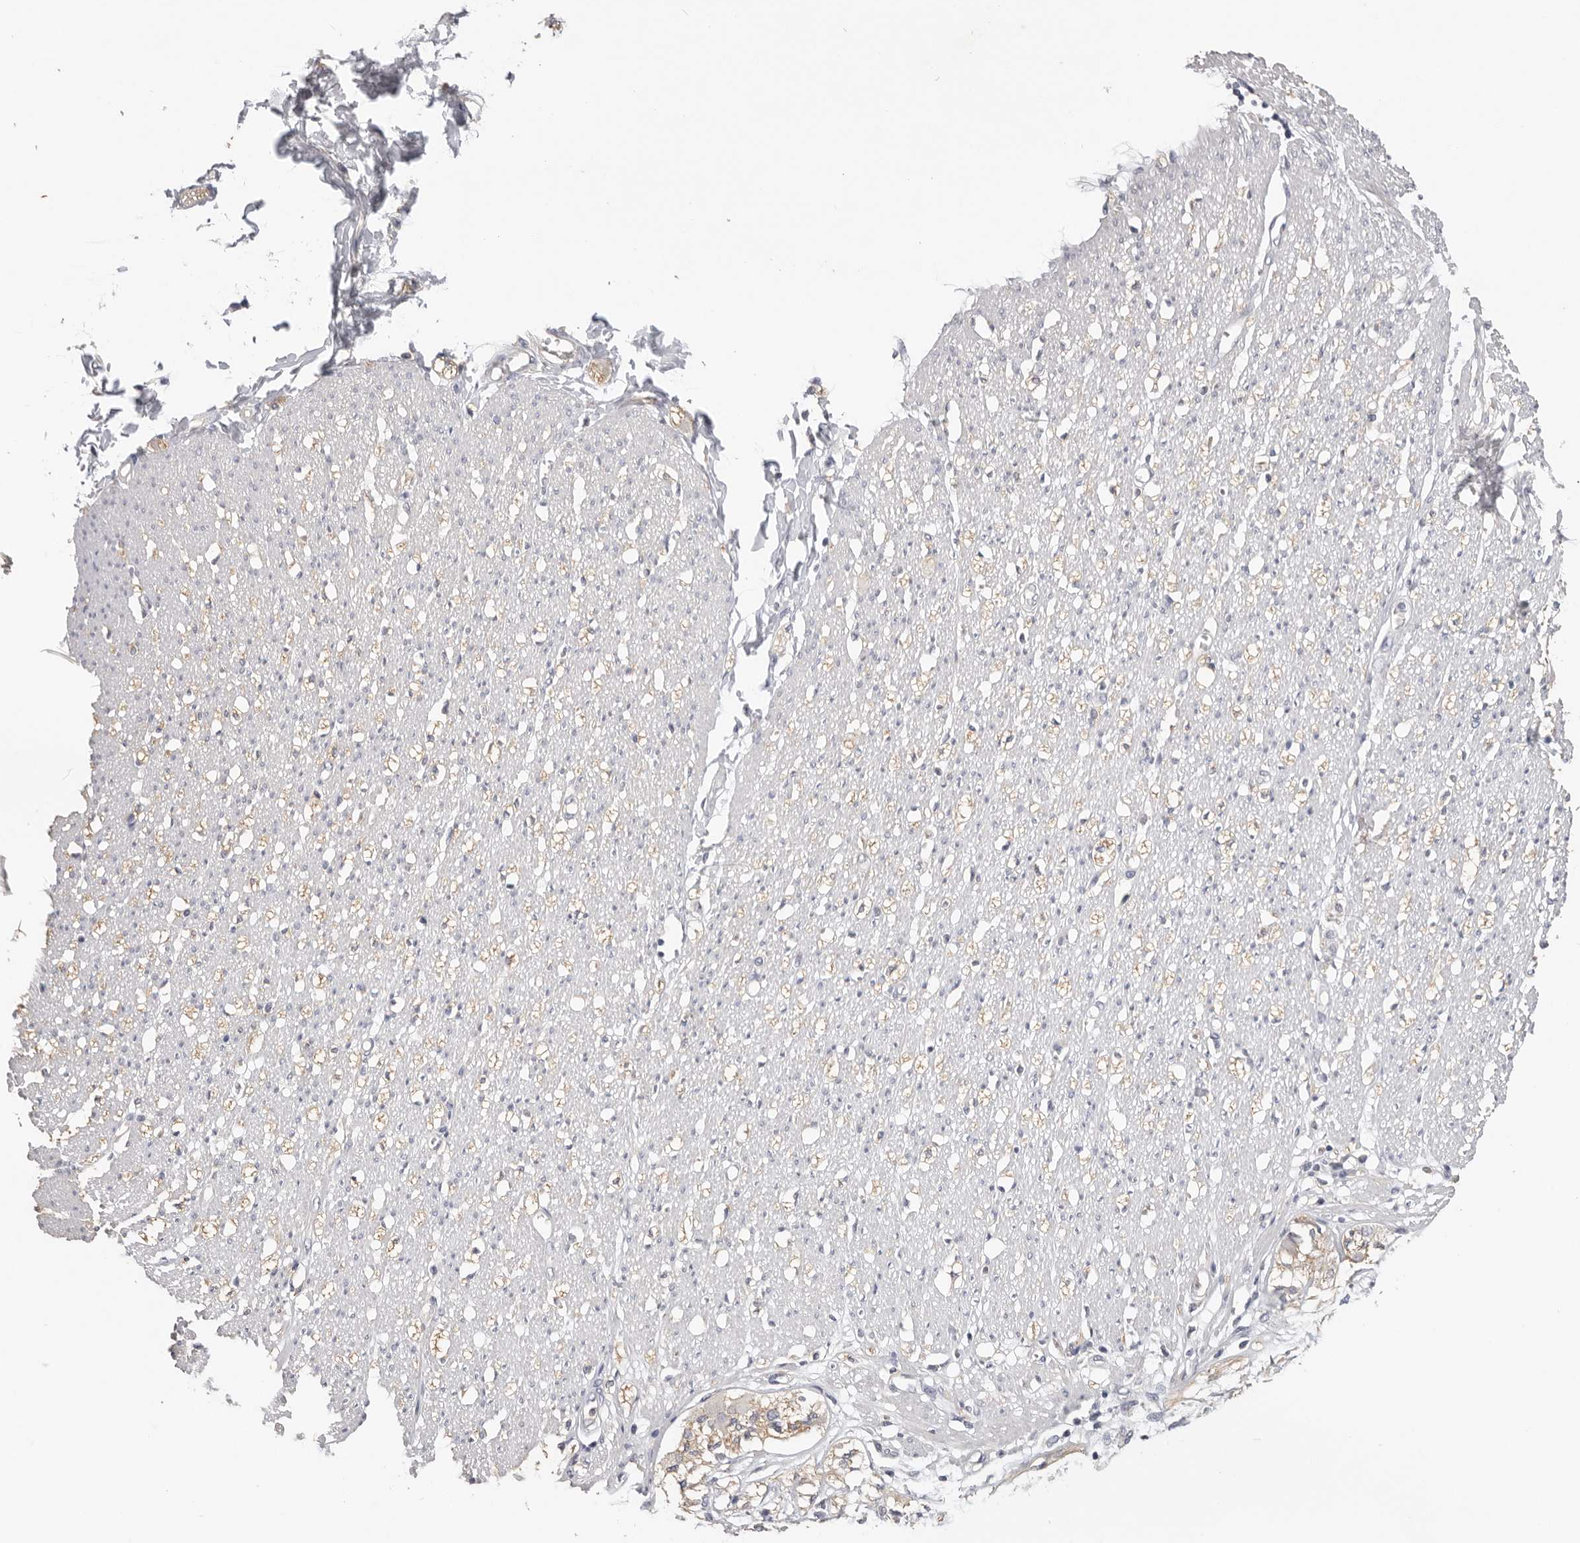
{"staining": {"intensity": "weak", "quantity": "<25%", "location": "cytoplasmic/membranous"}, "tissue": "smooth muscle", "cell_type": "Smooth muscle cells", "image_type": "normal", "snomed": [{"axis": "morphology", "description": "Normal tissue, NOS"}, {"axis": "morphology", "description": "Adenocarcinoma, NOS"}, {"axis": "topography", "description": "Colon"}, {"axis": "topography", "description": "Peripheral nerve tissue"}], "caption": "High magnification brightfield microscopy of benign smooth muscle stained with DAB (3,3'-diaminobenzidine) (brown) and counterstained with hematoxylin (blue): smooth muscle cells show no significant staining.", "gene": "WDTC1", "patient": {"sex": "male", "age": 14}}